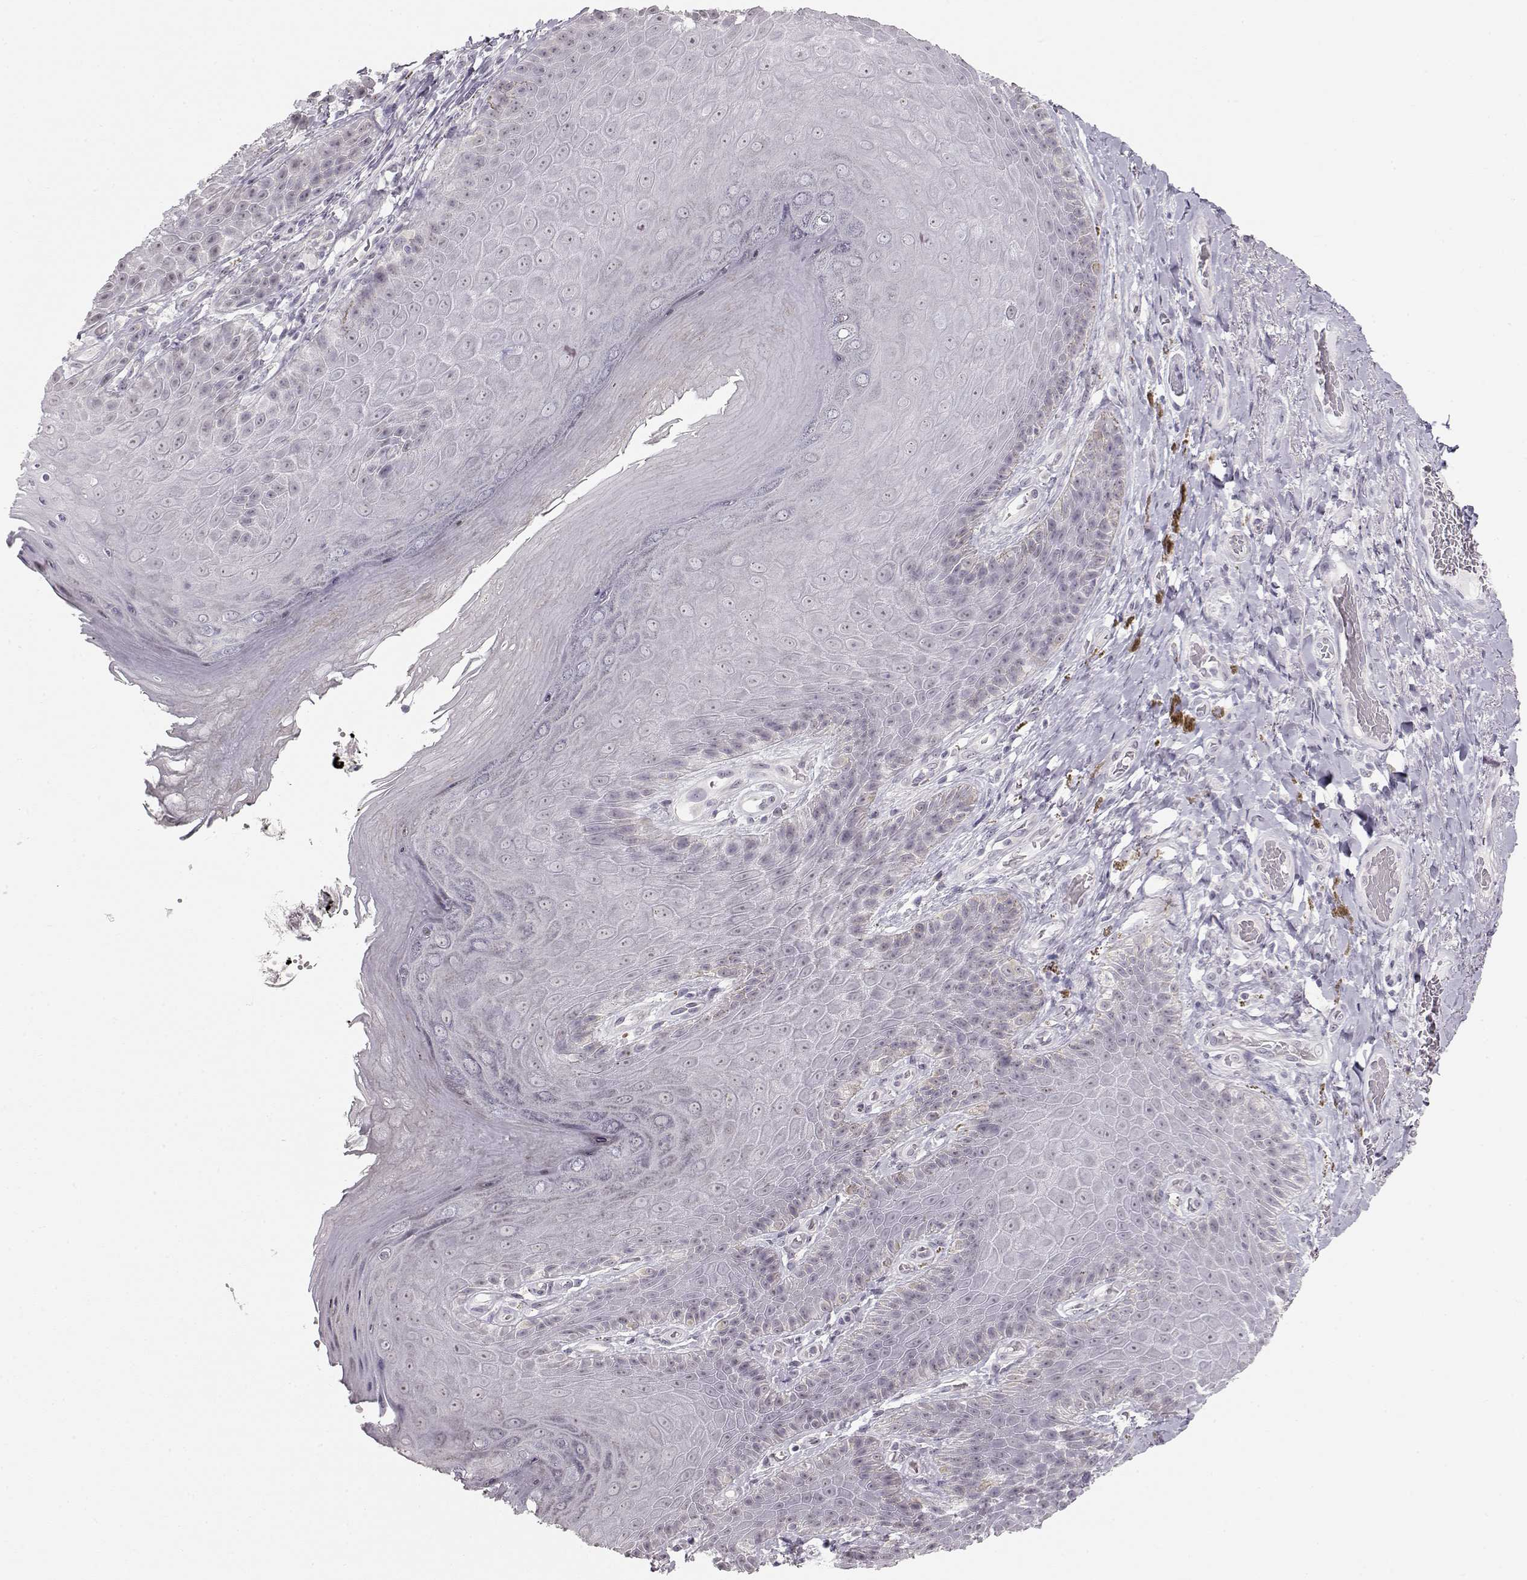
{"staining": {"intensity": "negative", "quantity": "none", "location": "none"}, "tissue": "skin", "cell_type": "Epidermal cells", "image_type": "normal", "snomed": [{"axis": "morphology", "description": "Normal tissue, NOS"}, {"axis": "topography", "description": "Skeletal muscle"}, {"axis": "topography", "description": "Anal"}, {"axis": "topography", "description": "Peripheral nerve tissue"}], "caption": "Immunohistochemistry micrograph of unremarkable skin: human skin stained with DAB exhibits no significant protein expression in epidermal cells. The staining is performed using DAB (3,3'-diaminobenzidine) brown chromogen with nuclei counter-stained in using hematoxylin.", "gene": "FAM205A", "patient": {"sex": "male", "age": 53}}